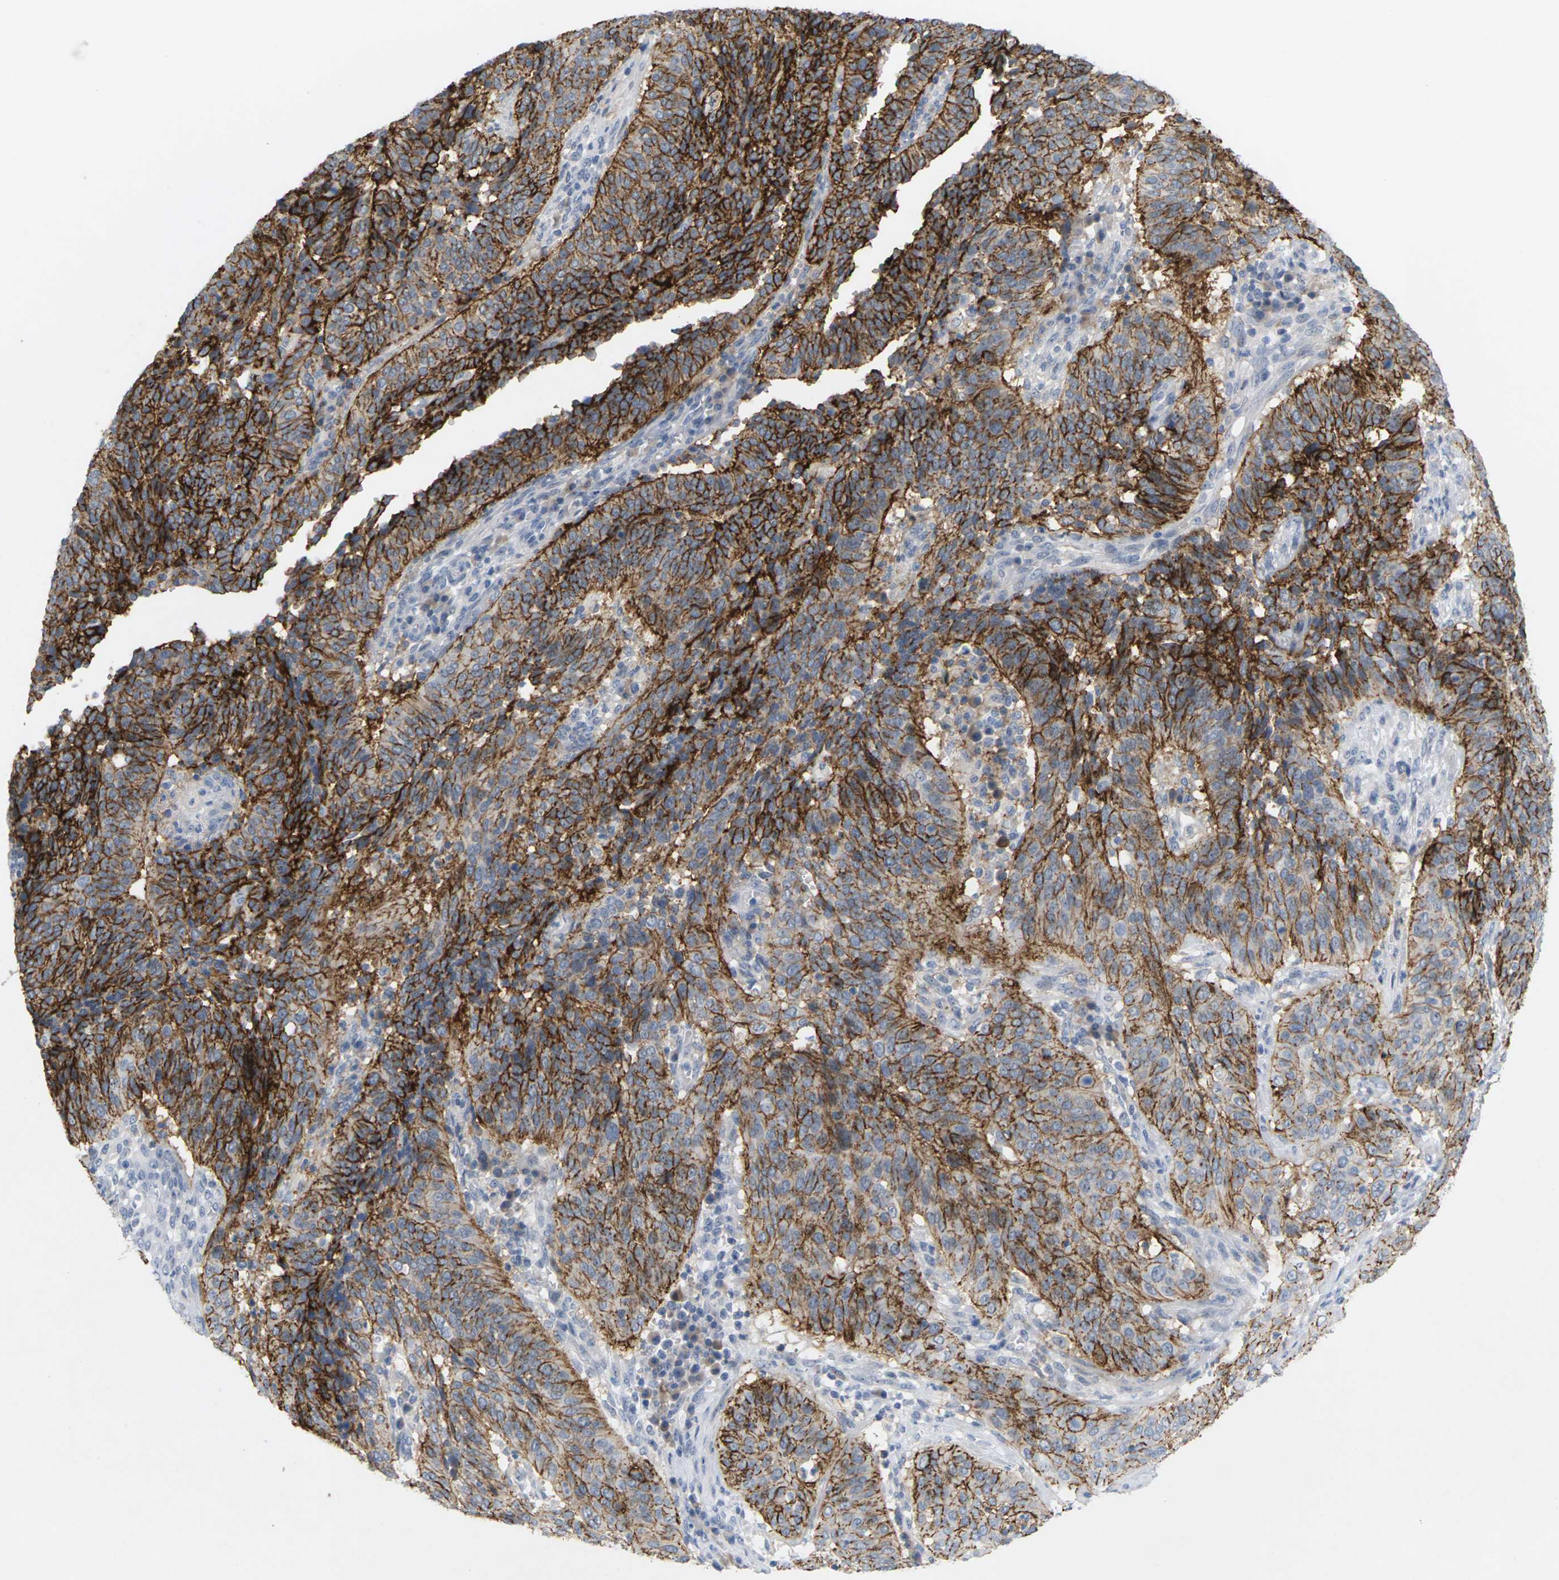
{"staining": {"intensity": "strong", "quantity": ">75%", "location": "cytoplasmic/membranous"}, "tissue": "cervical cancer", "cell_type": "Tumor cells", "image_type": "cancer", "snomed": [{"axis": "morphology", "description": "Normal tissue, NOS"}, {"axis": "morphology", "description": "Squamous cell carcinoma, NOS"}, {"axis": "topography", "description": "Cervix"}], "caption": "Immunohistochemical staining of cervical cancer demonstrates high levels of strong cytoplasmic/membranous expression in about >75% of tumor cells.", "gene": "CLDN3", "patient": {"sex": "female", "age": 39}}